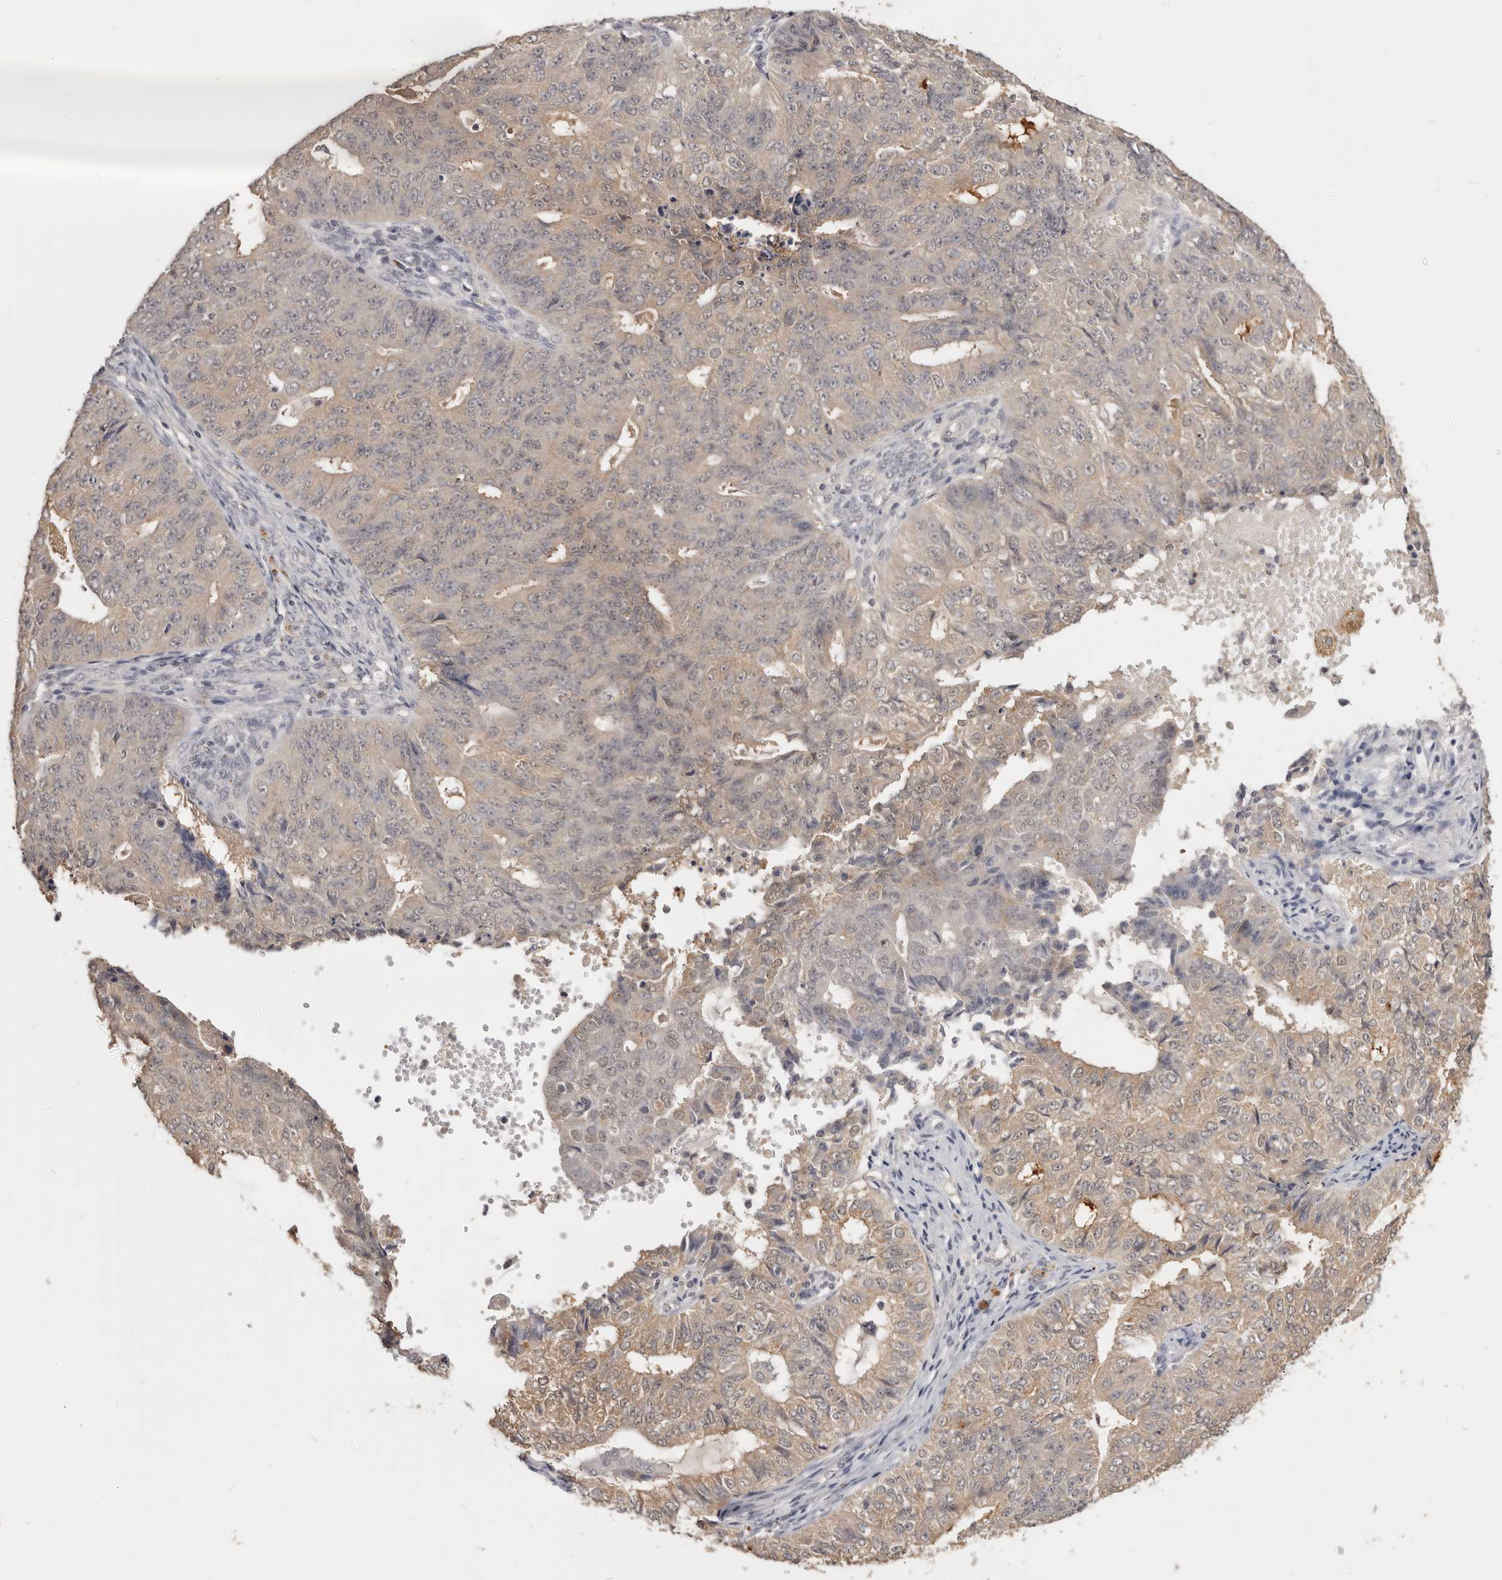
{"staining": {"intensity": "weak", "quantity": ">75%", "location": "cytoplasmic/membranous"}, "tissue": "endometrial cancer", "cell_type": "Tumor cells", "image_type": "cancer", "snomed": [{"axis": "morphology", "description": "Adenocarcinoma, NOS"}, {"axis": "topography", "description": "Endometrium"}], "caption": "Immunohistochemical staining of human endometrial cancer demonstrates low levels of weak cytoplasmic/membranous protein positivity in approximately >75% of tumor cells.", "gene": "TSPAN13", "patient": {"sex": "female", "age": 32}}